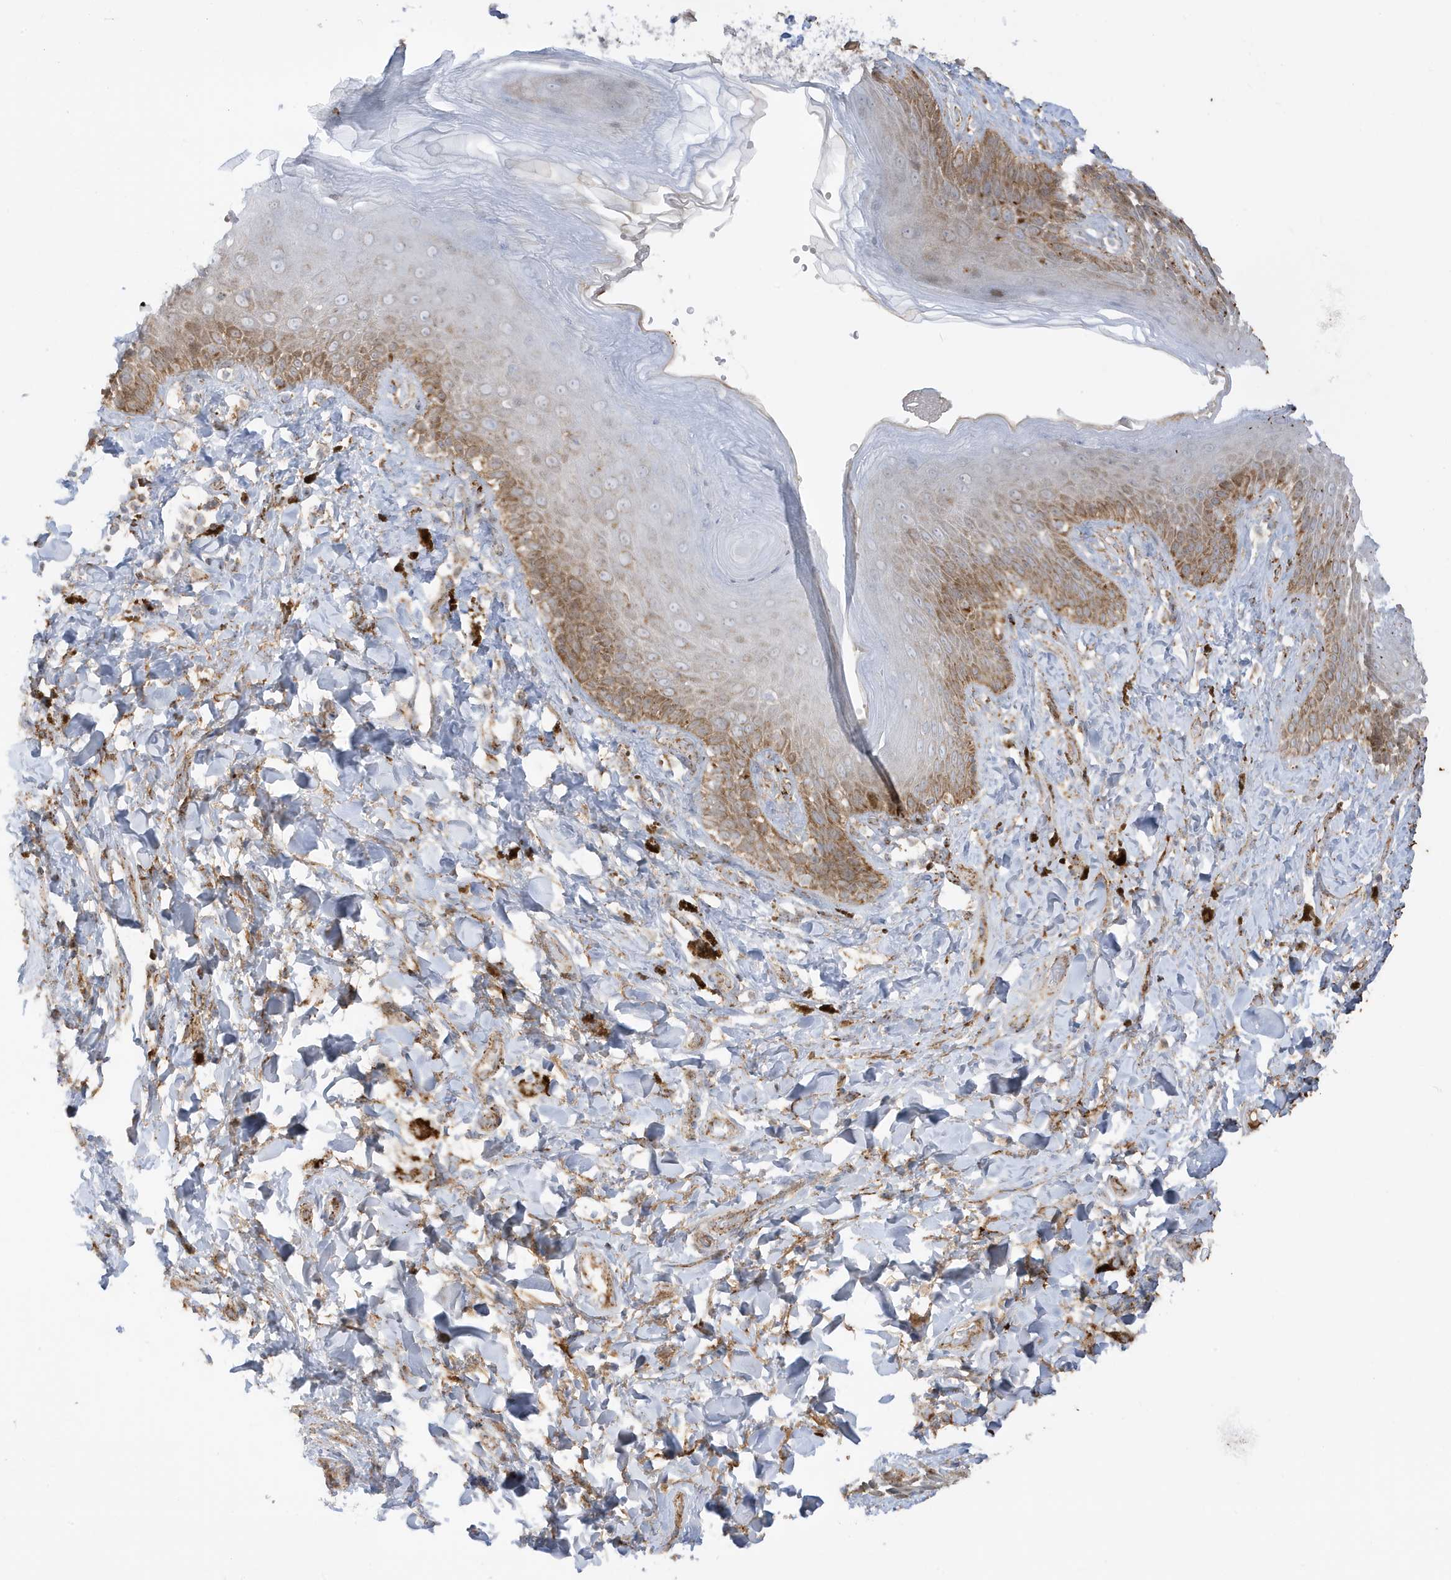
{"staining": {"intensity": "moderate", "quantity": "25%-75%", "location": "cytoplasmic/membranous"}, "tissue": "skin", "cell_type": "Epidermal cells", "image_type": "normal", "snomed": [{"axis": "morphology", "description": "Normal tissue, NOS"}, {"axis": "topography", "description": "Anal"}], "caption": "Protein analysis of normal skin demonstrates moderate cytoplasmic/membranous positivity in about 25%-75% of epidermal cells. (Brightfield microscopy of DAB IHC at high magnification).", "gene": "IFT57", "patient": {"sex": "female", "age": 78}}